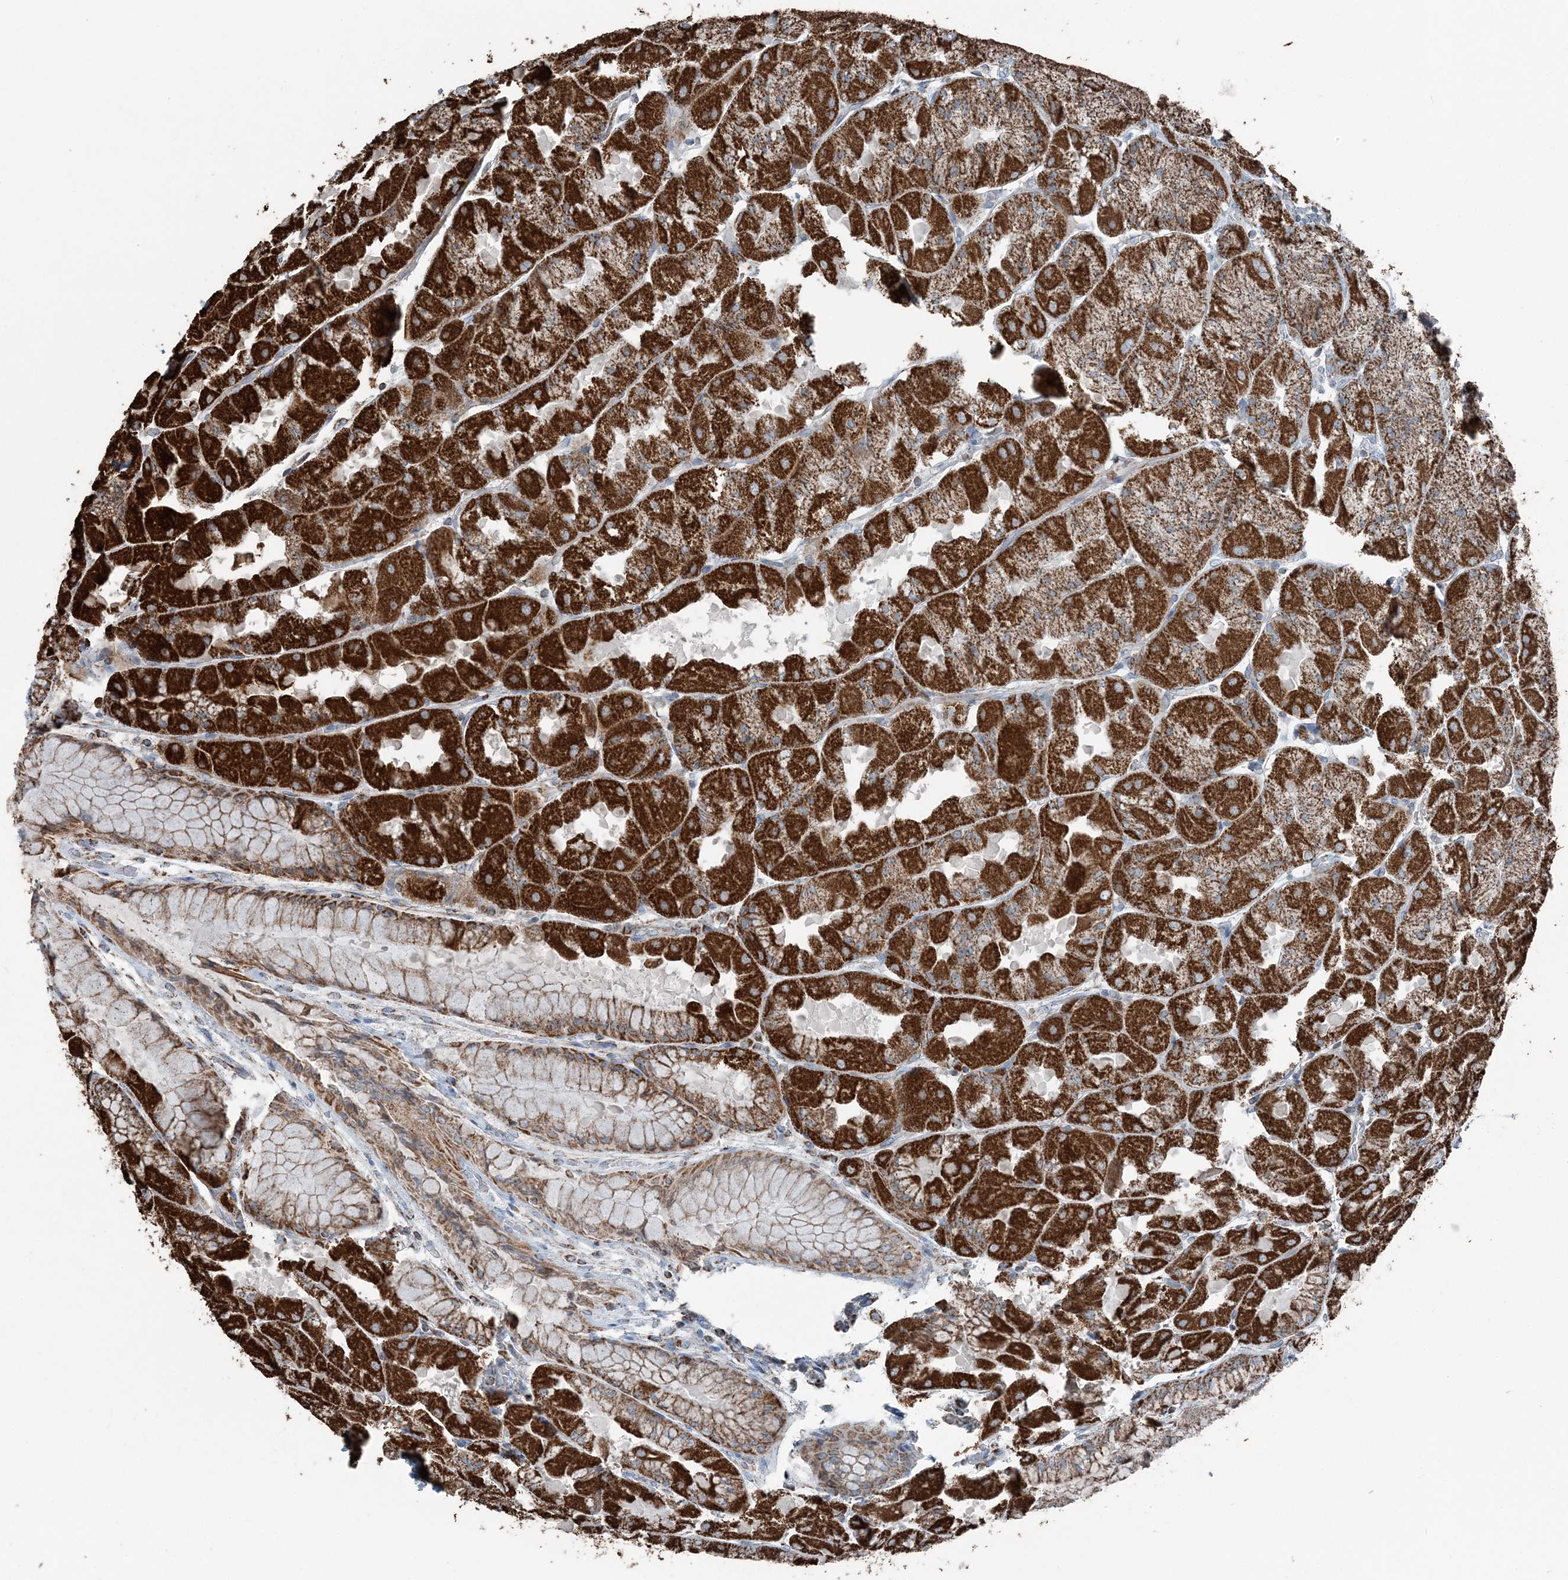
{"staining": {"intensity": "strong", "quantity": ">75%", "location": "cytoplasmic/membranous"}, "tissue": "stomach", "cell_type": "Glandular cells", "image_type": "normal", "snomed": [{"axis": "morphology", "description": "Normal tissue, NOS"}, {"axis": "topography", "description": "Stomach"}], "caption": "Glandular cells reveal high levels of strong cytoplasmic/membranous staining in approximately >75% of cells in normal stomach. (Brightfield microscopy of DAB IHC at high magnification).", "gene": "SUCLG1", "patient": {"sex": "female", "age": 61}}